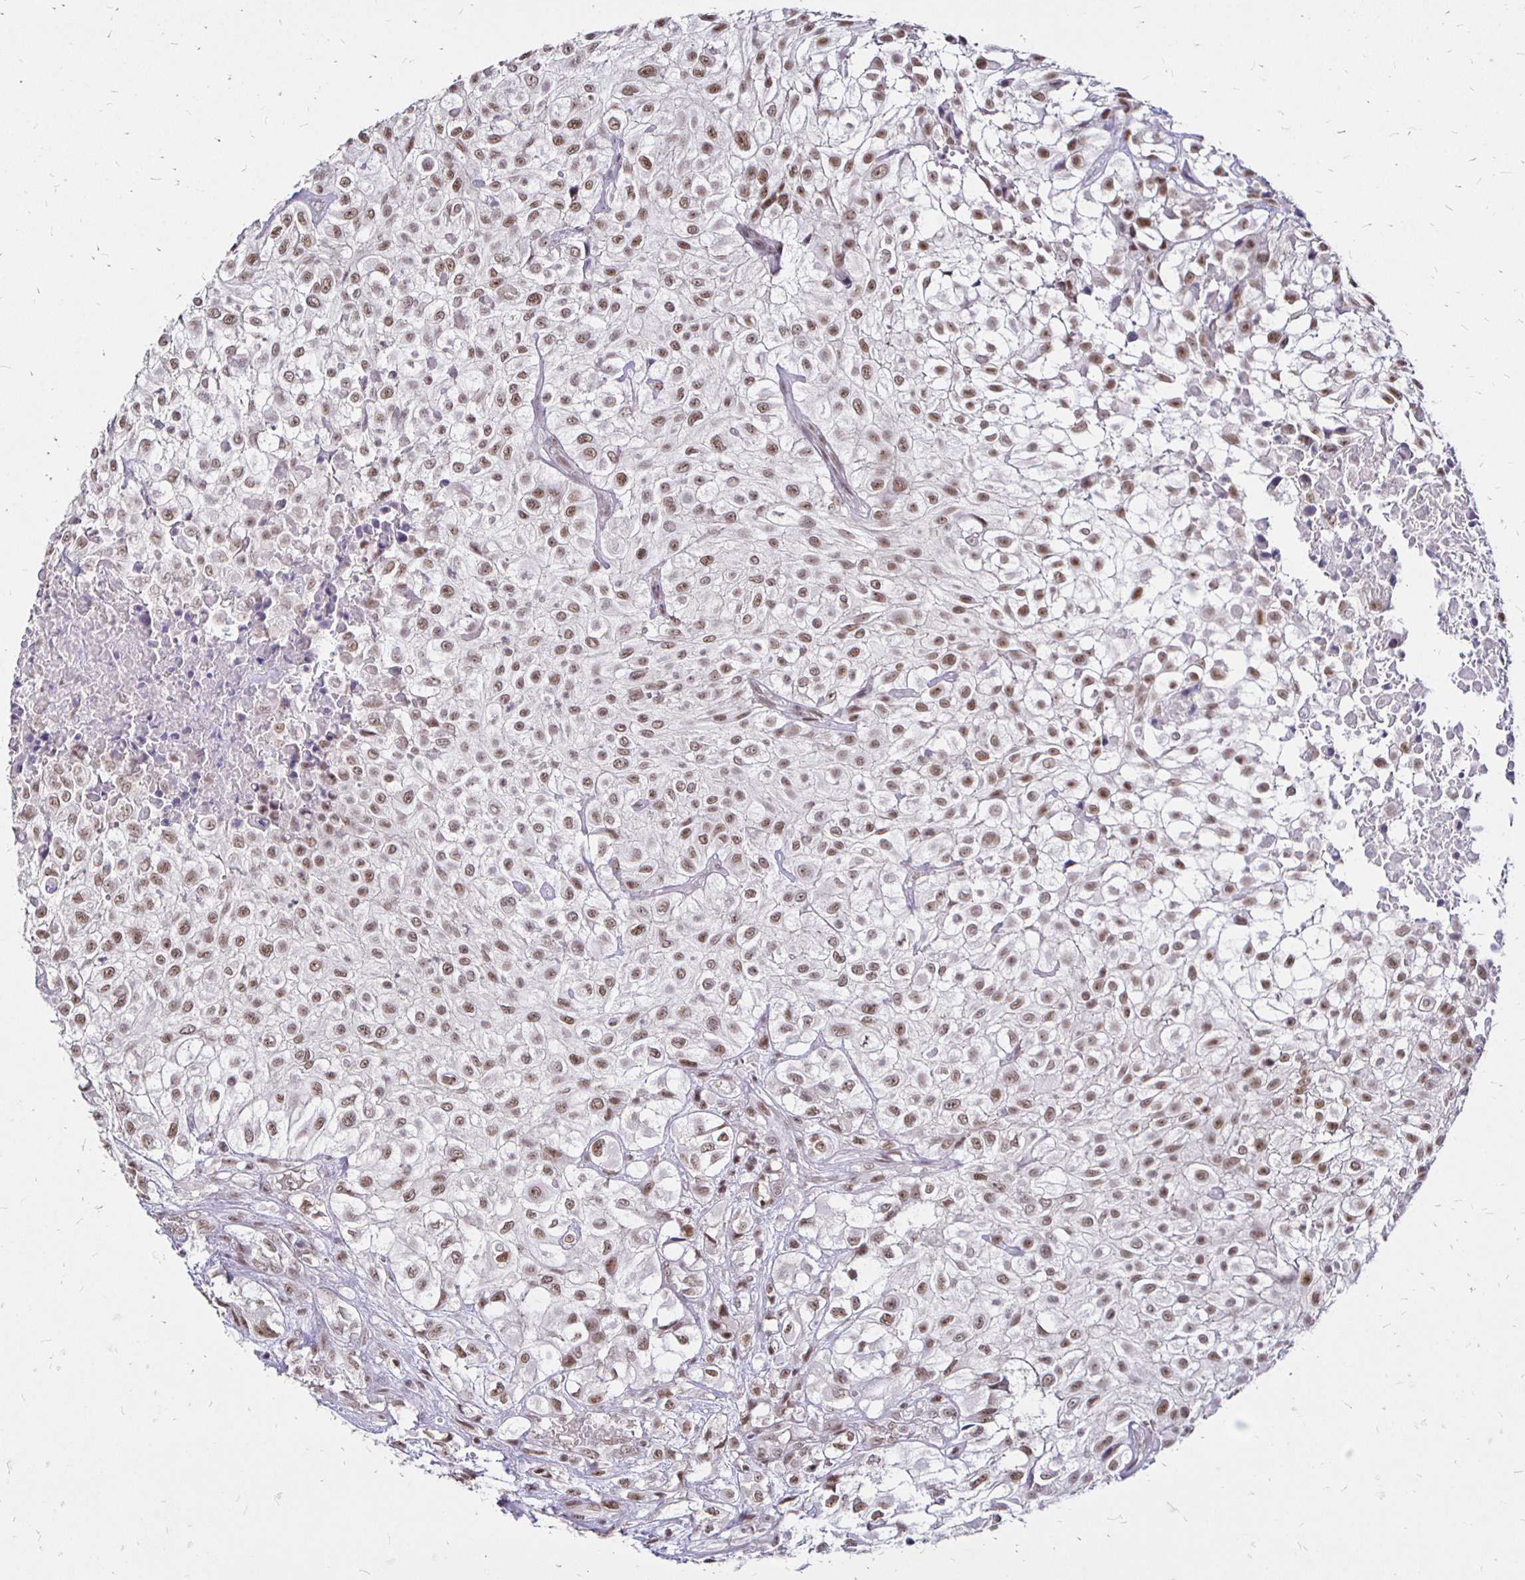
{"staining": {"intensity": "moderate", "quantity": ">75%", "location": "nuclear"}, "tissue": "urothelial cancer", "cell_type": "Tumor cells", "image_type": "cancer", "snomed": [{"axis": "morphology", "description": "Urothelial carcinoma, High grade"}, {"axis": "topography", "description": "Urinary bladder"}], "caption": "Immunohistochemical staining of human urothelial cancer exhibits medium levels of moderate nuclear protein positivity in approximately >75% of tumor cells. The staining was performed using DAB (3,3'-diaminobenzidine) to visualize the protein expression in brown, while the nuclei were stained in blue with hematoxylin (Magnification: 20x).", "gene": "SIN3A", "patient": {"sex": "male", "age": 56}}